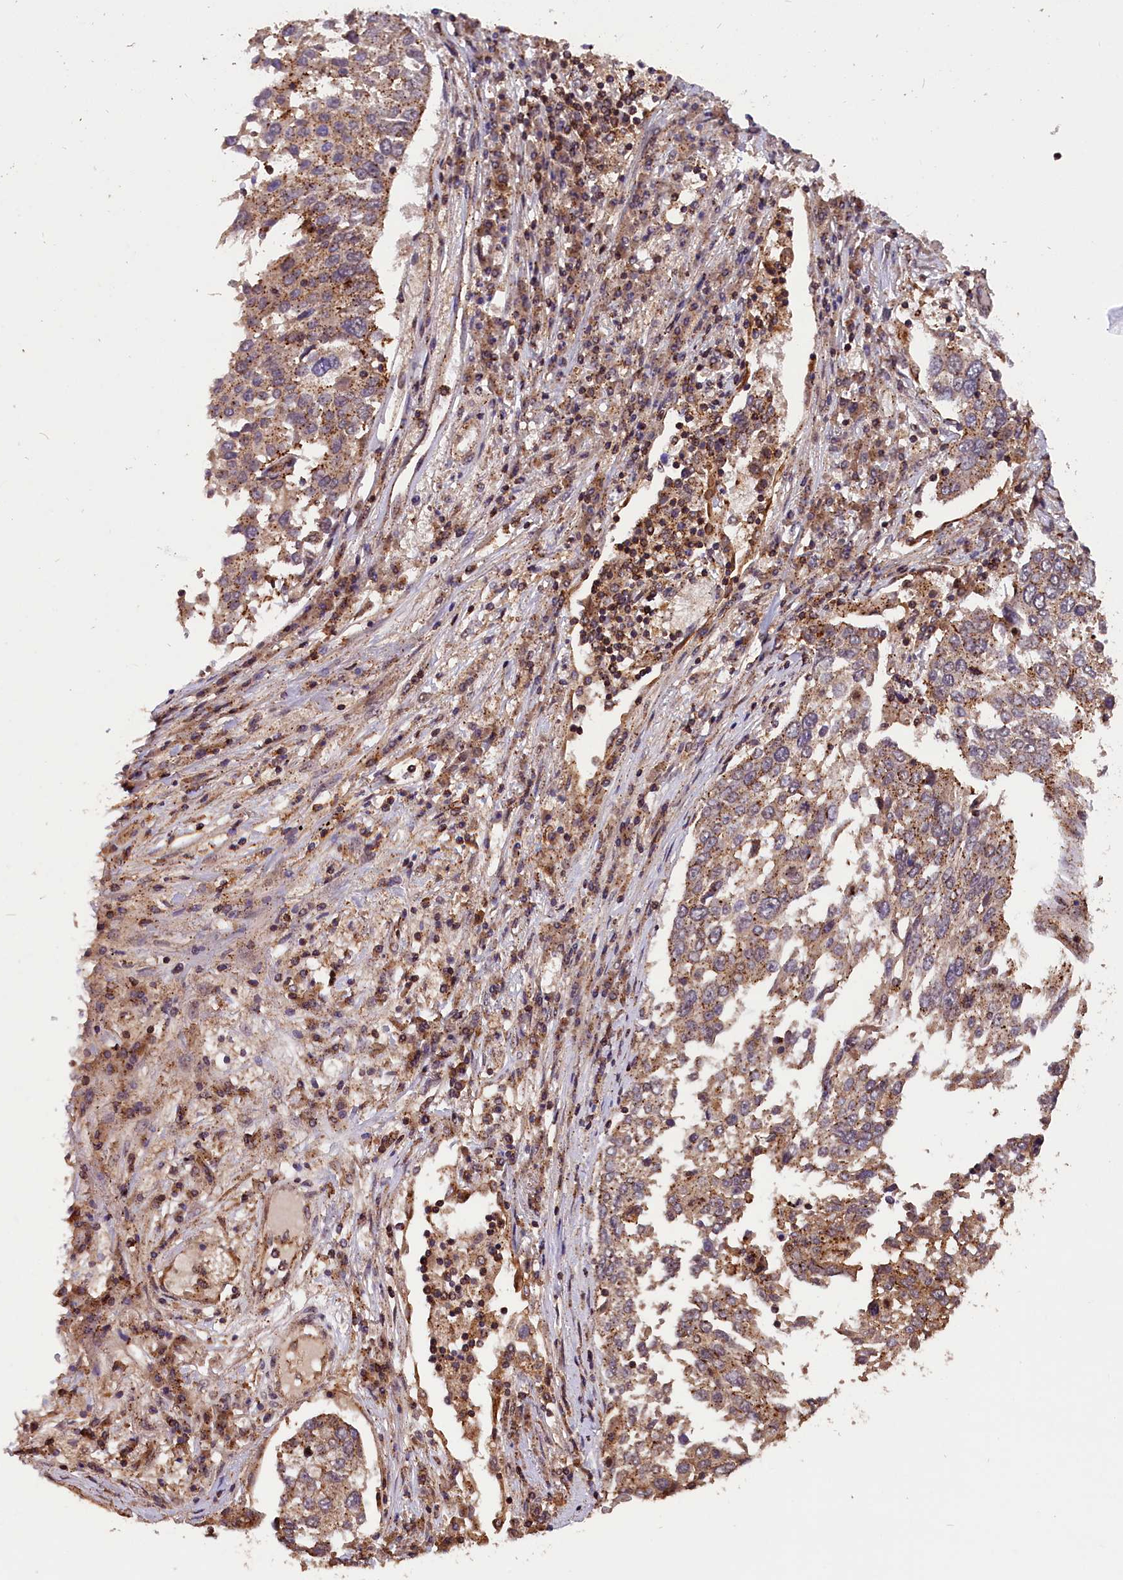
{"staining": {"intensity": "moderate", "quantity": ">75%", "location": "cytoplasmic/membranous"}, "tissue": "lung cancer", "cell_type": "Tumor cells", "image_type": "cancer", "snomed": [{"axis": "morphology", "description": "Squamous cell carcinoma, NOS"}, {"axis": "topography", "description": "Lung"}], "caption": "Immunohistochemistry photomicrograph of human lung squamous cell carcinoma stained for a protein (brown), which exhibits medium levels of moderate cytoplasmic/membranous expression in approximately >75% of tumor cells.", "gene": "IST1", "patient": {"sex": "male", "age": 65}}